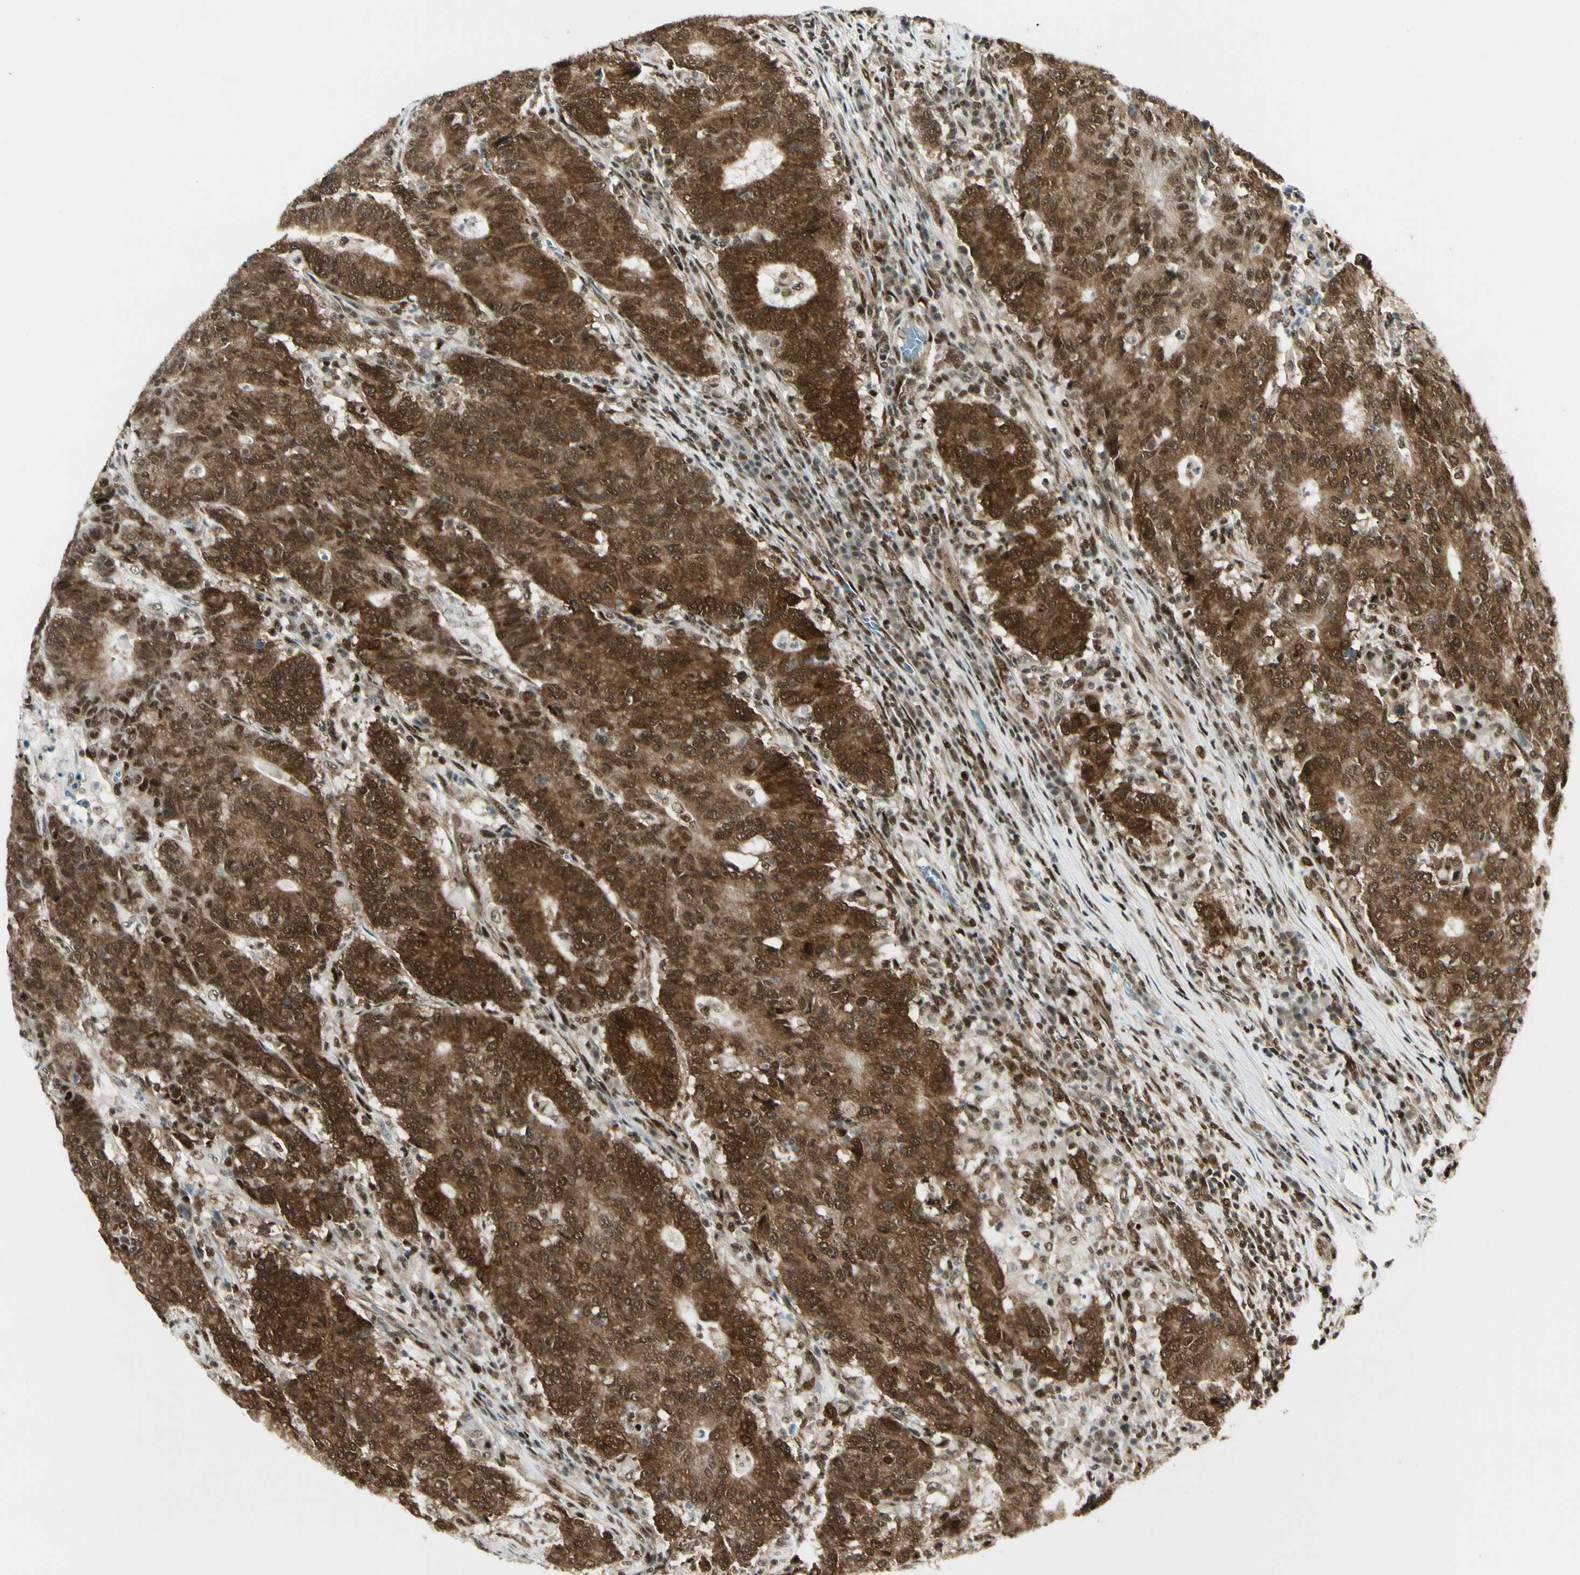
{"staining": {"intensity": "strong", "quantity": ">75%", "location": "cytoplasmic/membranous,nuclear"}, "tissue": "colorectal cancer", "cell_type": "Tumor cells", "image_type": "cancer", "snomed": [{"axis": "morphology", "description": "Normal tissue, NOS"}, {"axis": "morphology", "description": "Adenocarcinoma, NOS"}, {"axis": "topography", "description": "Colon"}], "caption": "The immunohistochemical stain labels strong cytoplasmic/membranous and nuclear positivity in tumor cells of colorectal adenocarcinoma tissue. Nuclei are stained in blue.", "gene": "FUS", "patient": {"sex": "female", "age": 75}}